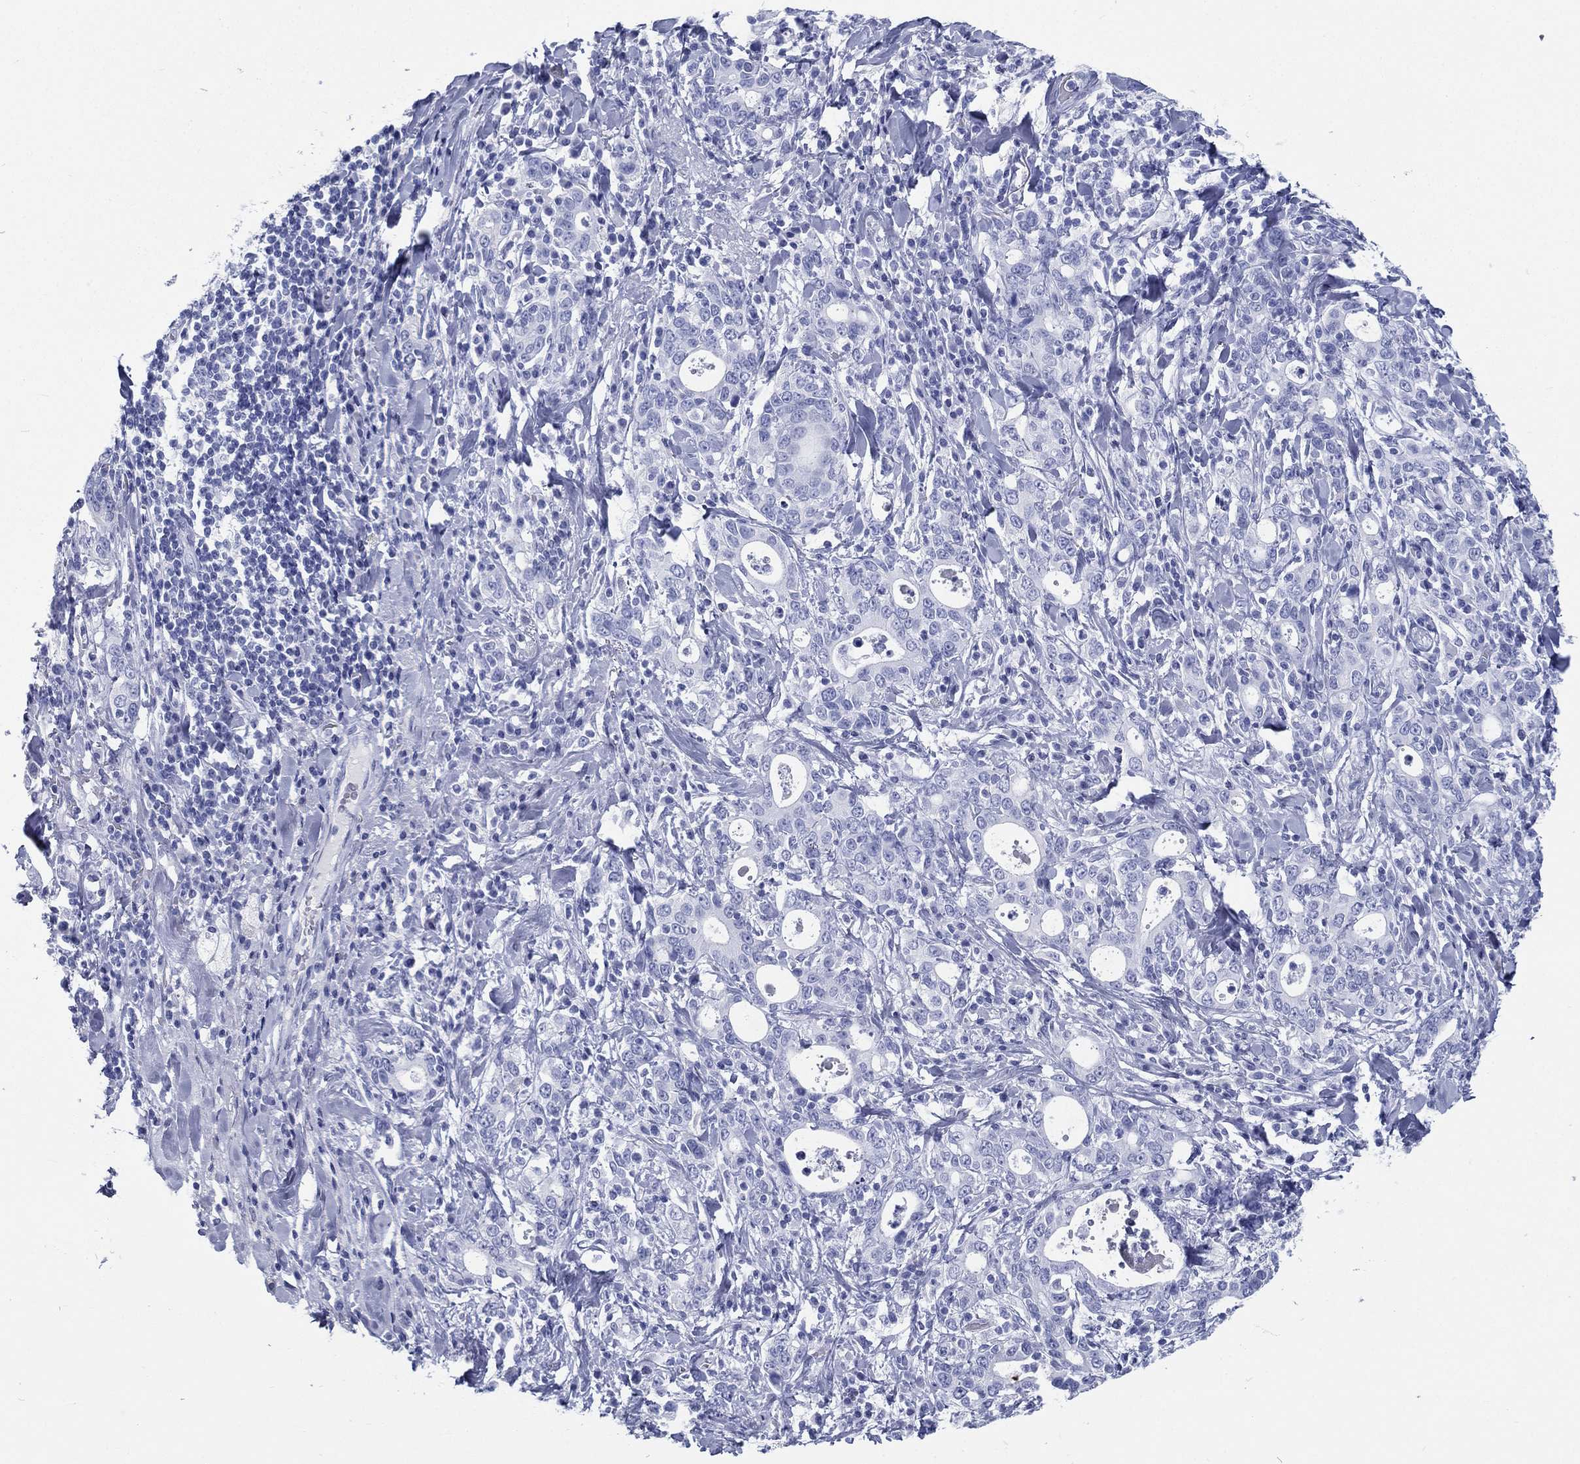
{"staining": {"intensity": "negative", "quantity": "none", "location": "none"}, "tissue": "stomach cancer", "cell_type": "Tumor cells", "image_type": "cancer", "snomed": [{"axis": "morphology", "description": "Adenocarcinoma, NOS"}, {"axis": "topography", "description": "Stomach"}], "caption": "Immunohistochemical staining of human stomach cancer demonstrates no significant staining in tumor cells. Brightfield microscopy of IHC stained with DAB (3,3'-diaminobenzidine) (brown) and hematoxylin (blue), captured at high magnification.", "gene": "RSPH4A", "patient": {"sex": "male", "age": 79}}